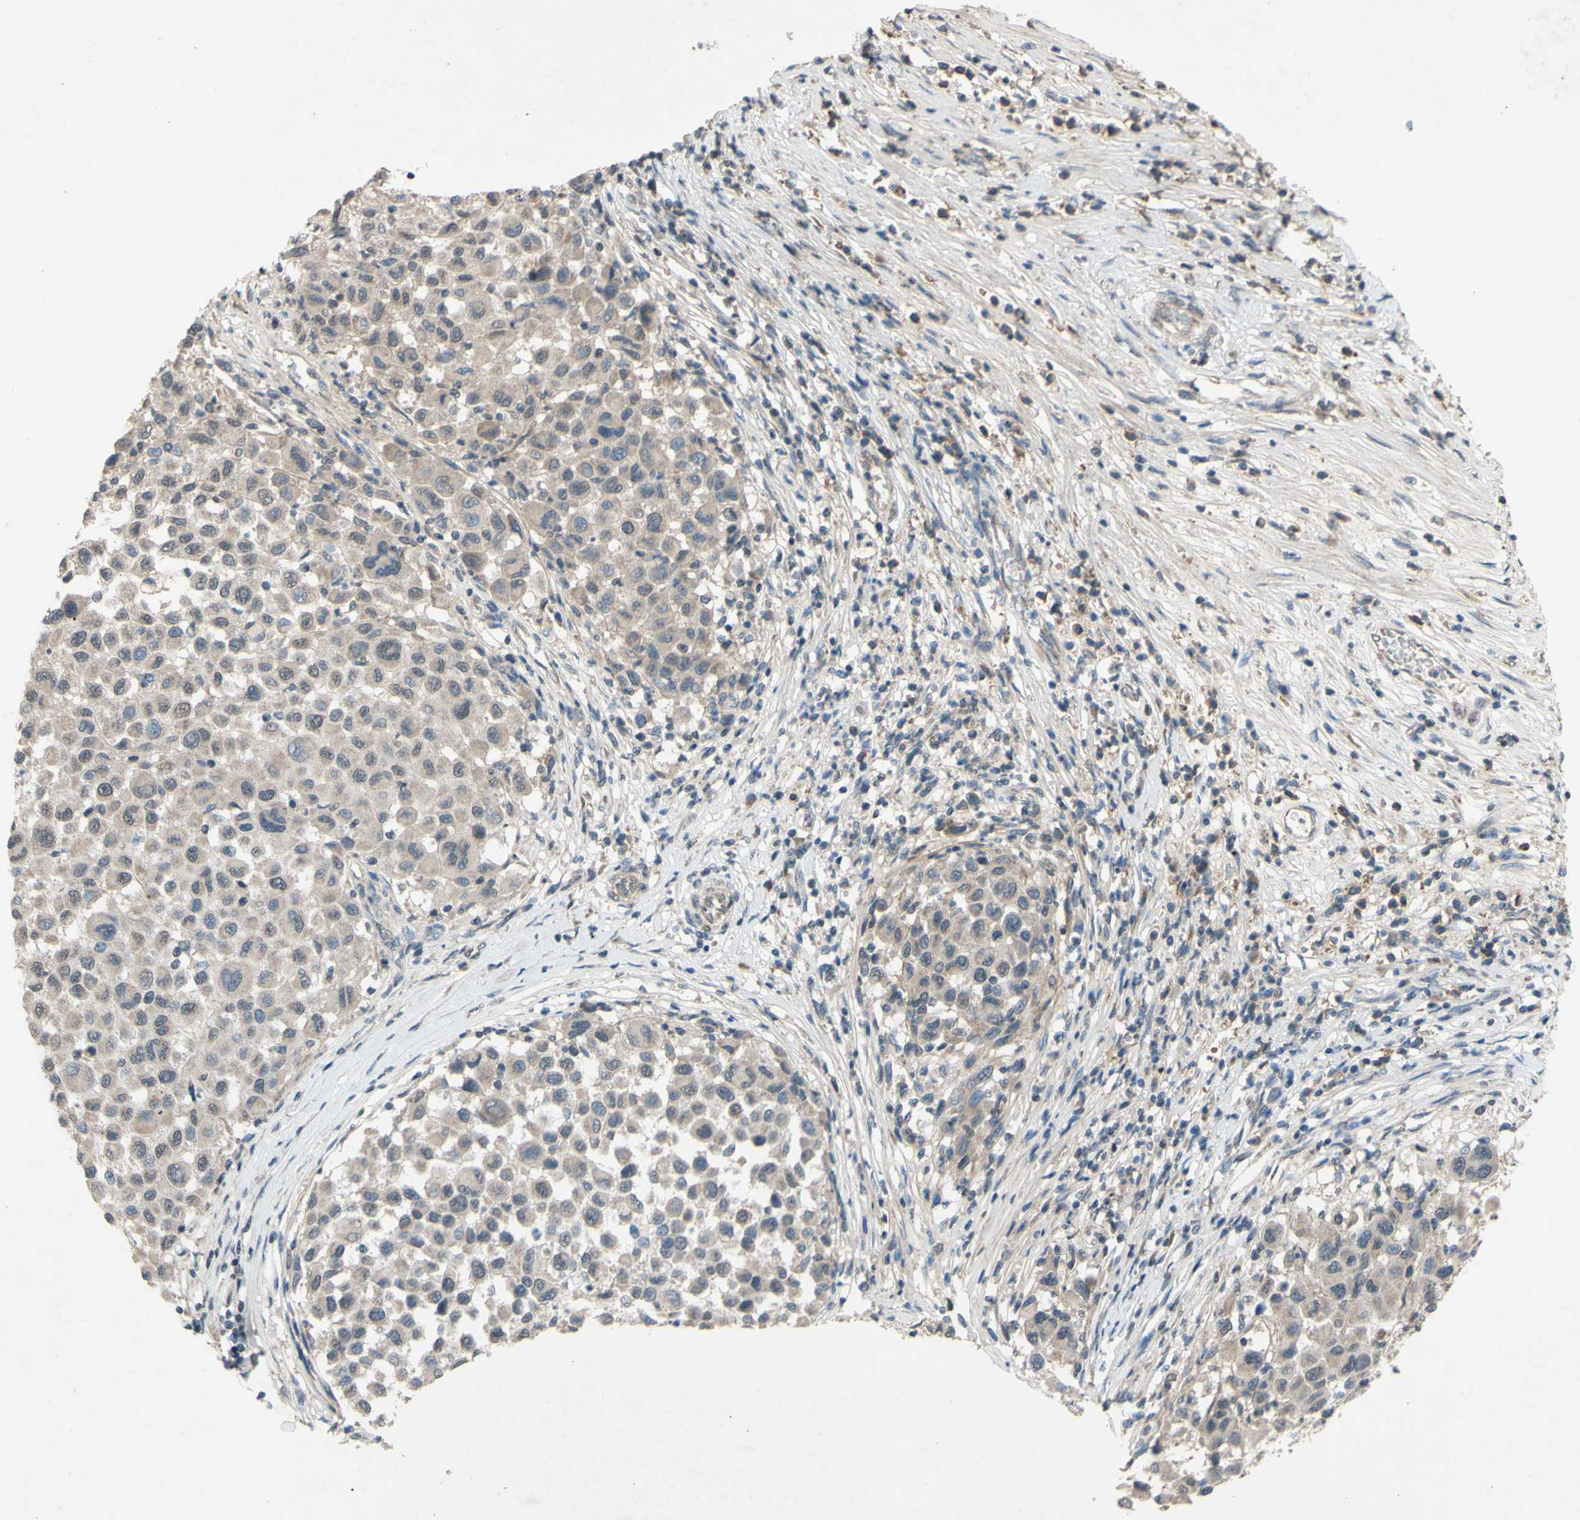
{"staining": {"intensity": "weak", "quantity": ">75%", "location": "cytoplasmic/membranous"}, "tissue": "melanoma", "cell_type": "Tumor cells", "image_type": "cancer", "snomed": [{"axis": "morphology", "description": "Malignant melanoma, Metastatic site"}, {"axis": "topography", "description": "Lymph node"}], "caption": "Tumor cells demonstrate low levels of weak cytoplasmic/membranous positivity in about >75% of cells in malignant melanoma (metastatic site). The staining was performed using DAB (3,3'-diaminobenzidine) to visualize the protein expression in brown, while the nuclei were stained in blue with hematoxylin (Magnification: 20x).", "gene": "CDCP1", "patient": {"sex": "male", "age": 61}}